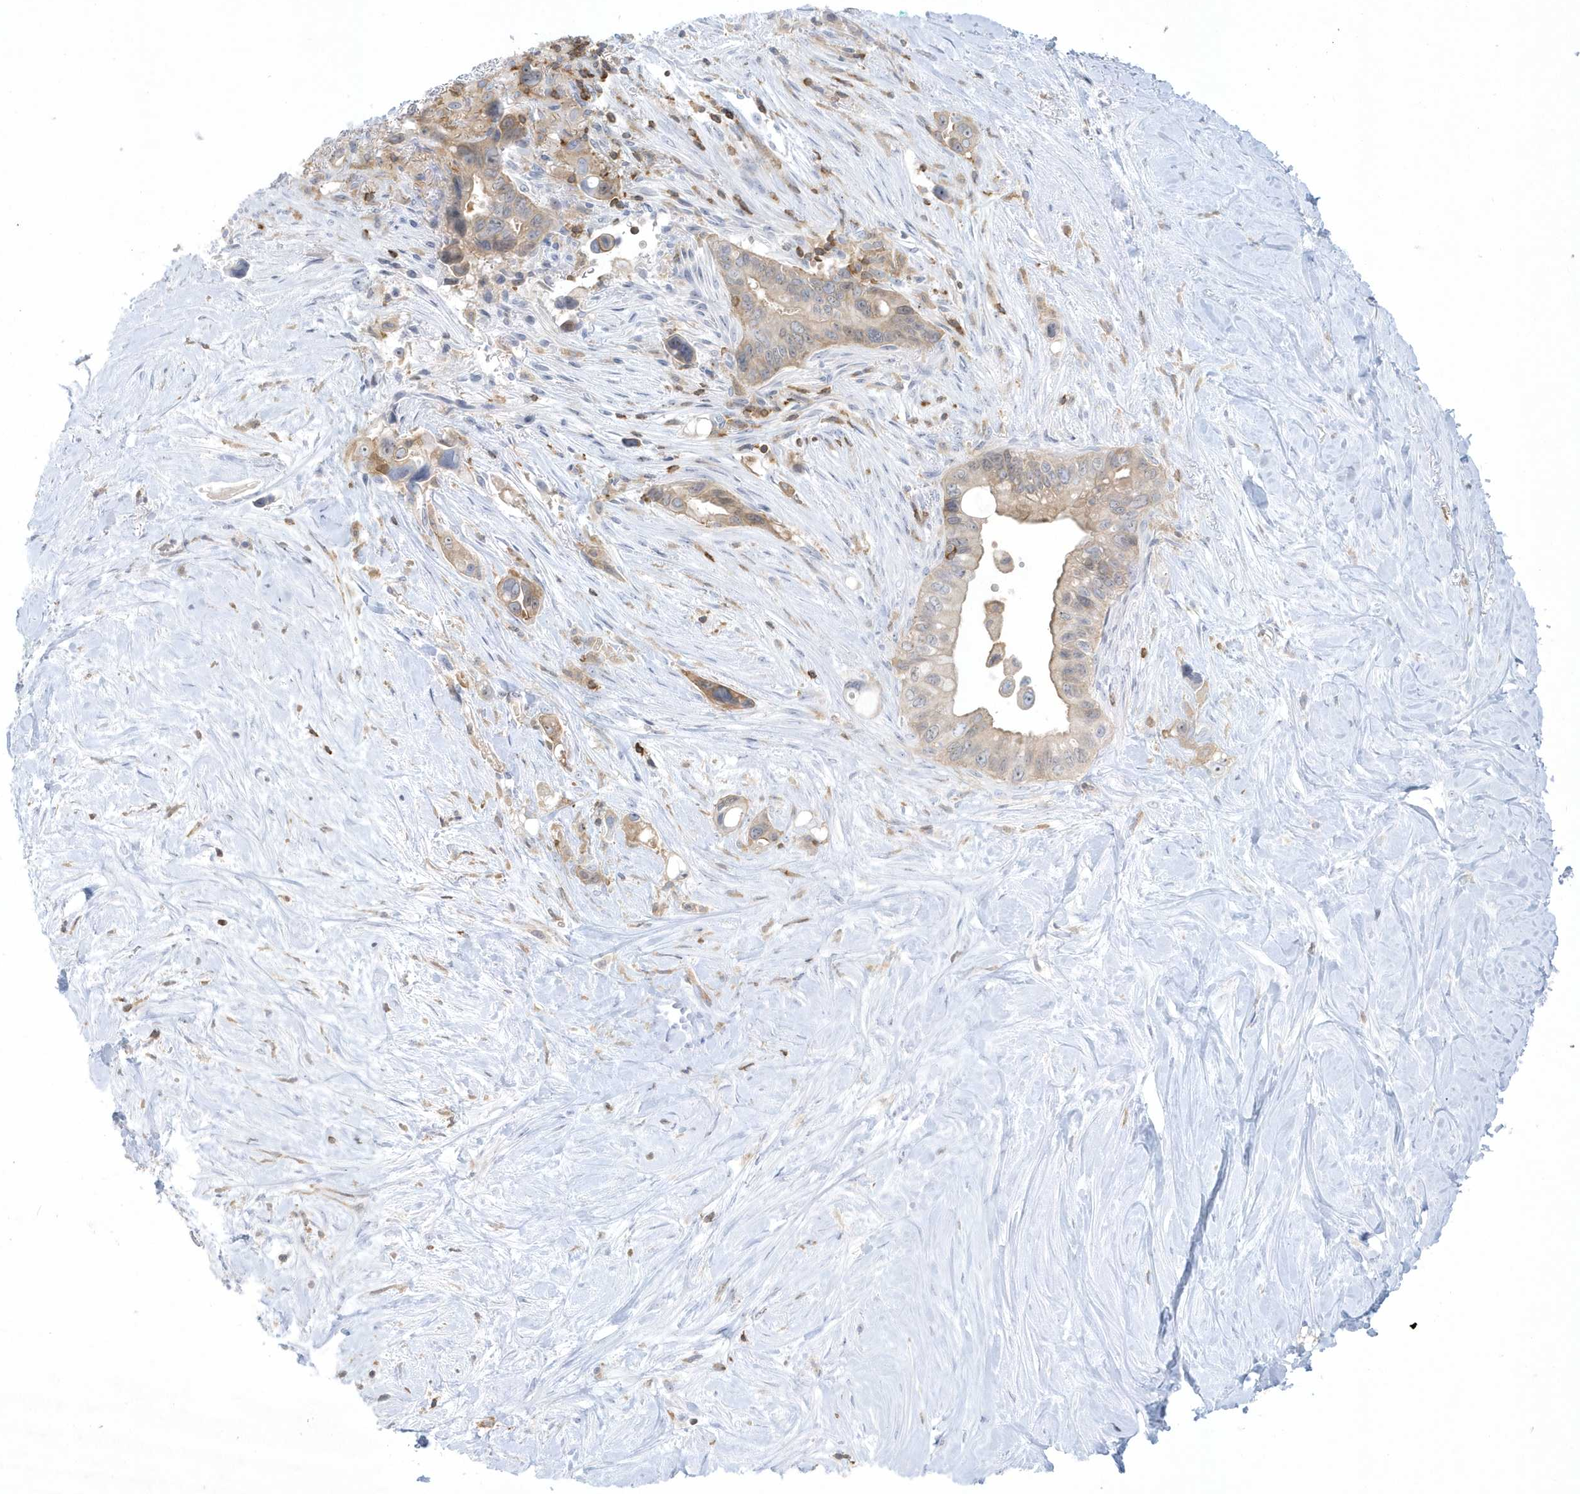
{"staining": {"intensity": "weak", "quantity": "25%-75%", "location": "cytoplasmic/membranous"}, "tissue": "pancreatic cancer", "cell_type": "Tumor cells", "image_type": "cancer", "snomed": [{"axis": "morphology", "description": "Adenocarcinoma, NOS"}, {"axis": "topography", "description": "Pancreas"}], "caption": "An IHC micrograph of tumor tissue is shown. Protein staining in brown highlights weak cytoplasmic/membranous positivity in pancreatic adenocarcinoma within tumor cells.", "gene": "PSD4", "patient": {"sex": "female", "age": 72}}